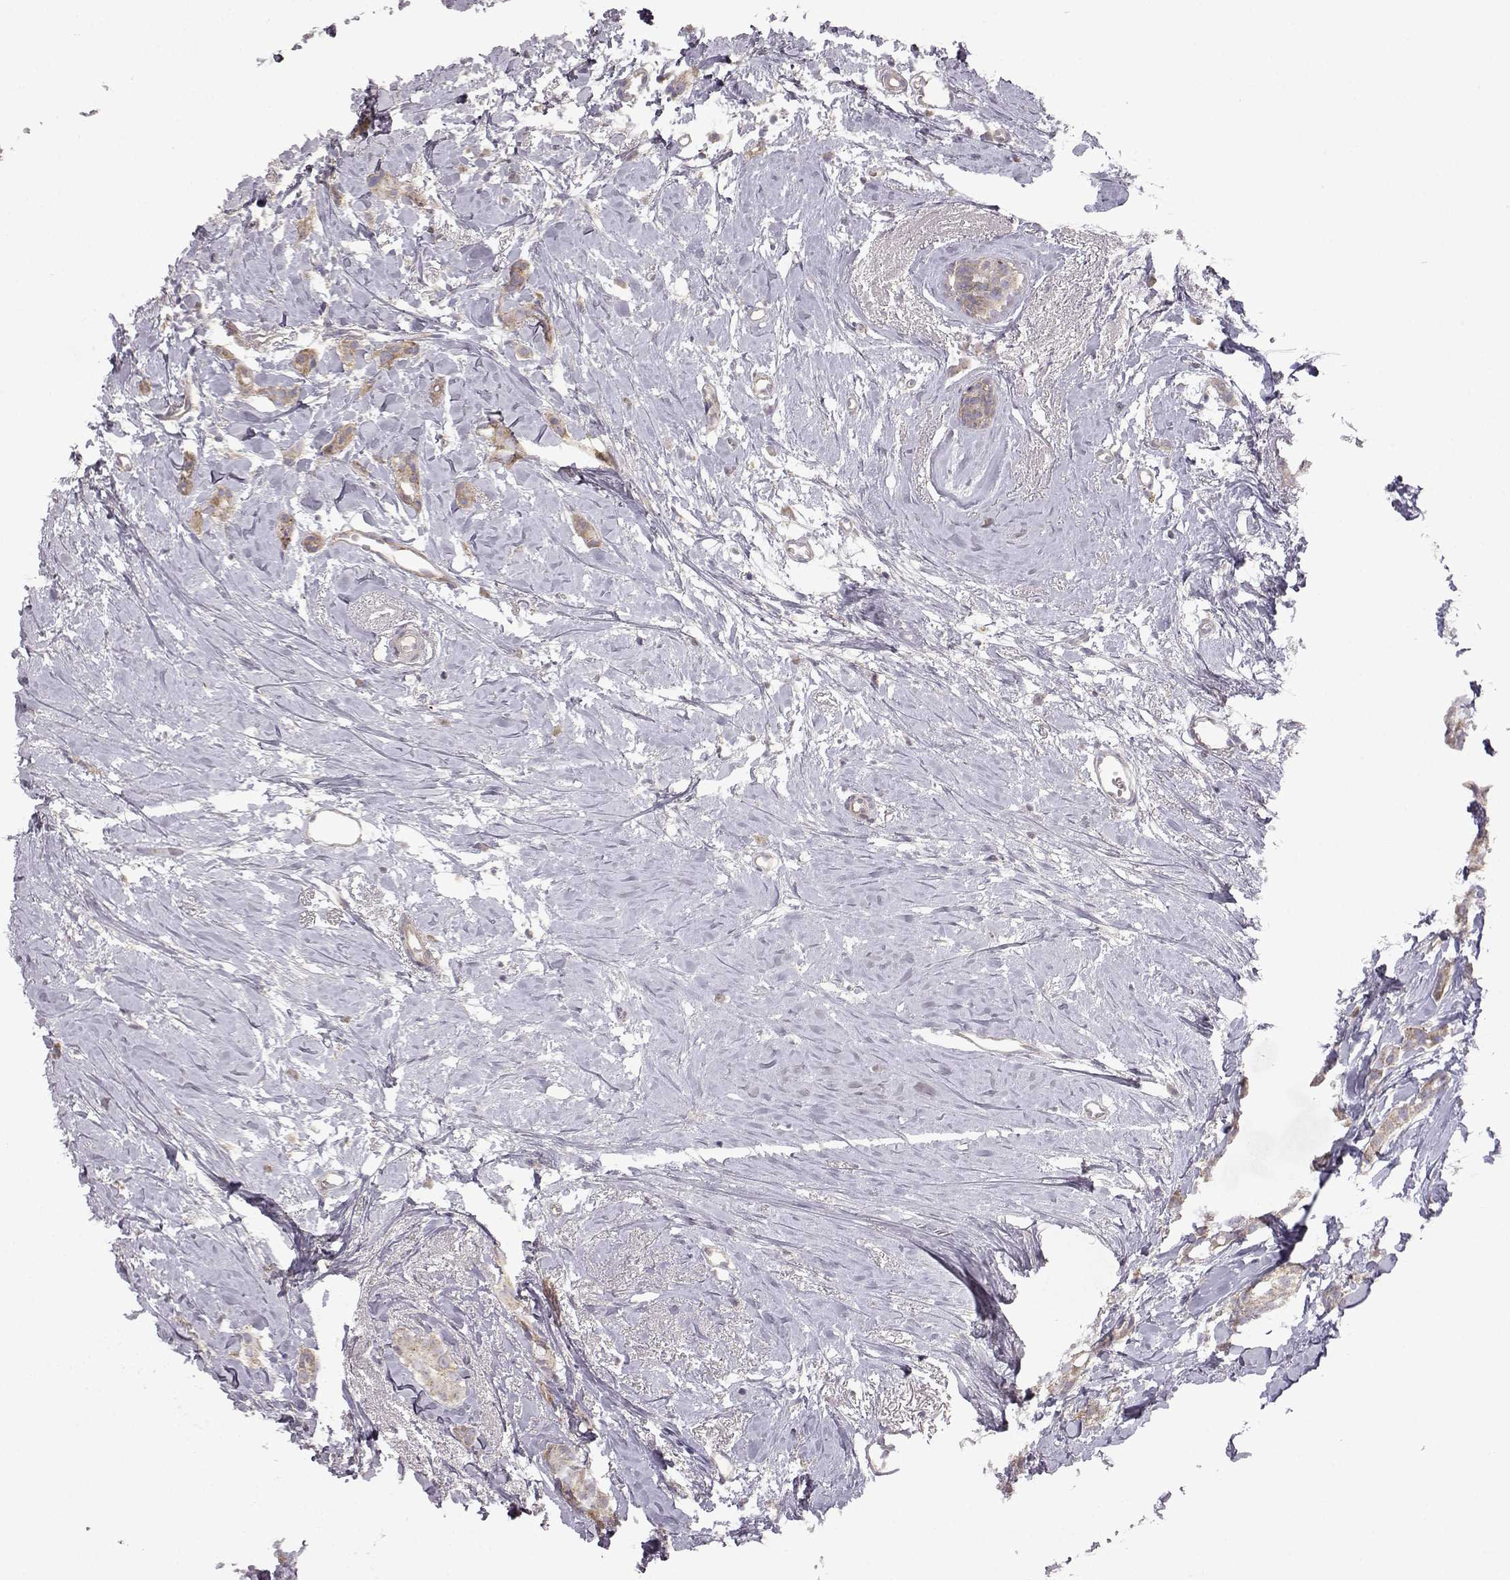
{"staining": {"intensity": "weak", "quantity": "25%-75%", "location": "cytoplasmic/membranous"}, "tissue": "breast cancer", "cell_type": "Tumor cells", "image_type": "cancer", "snomed": [{"axis": "morphology", "description": "Duct carcinoma"}, {"axis": "topography", "description": "Breast"}], "caption": "Human infiltrating ductal carcinoma (breast) stained for a protein (brown) shows weak cytoplasmic/membranous positive positivity in about 25%-75% of tumor cells.", "gene": "DDC", "patient": {"sex": "female", "age": 40}}